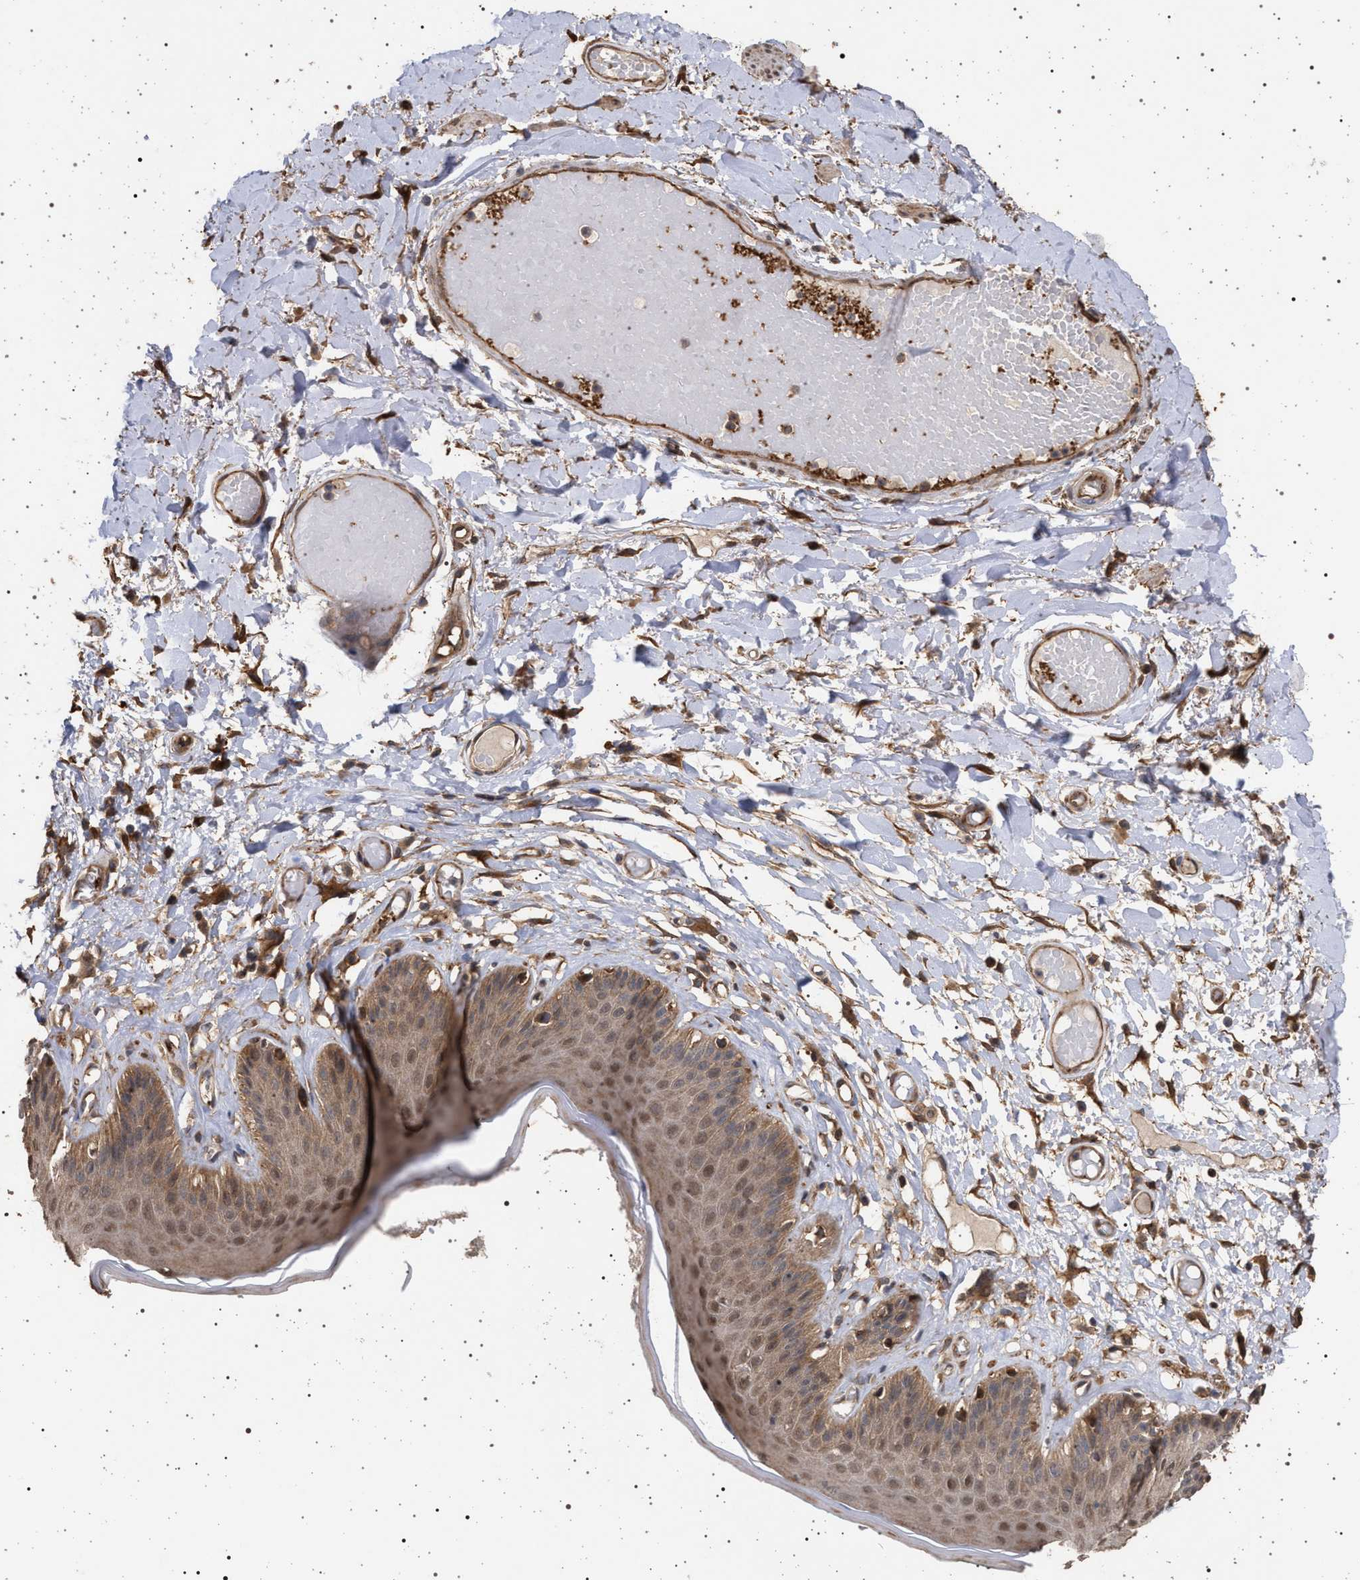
{"staining": {"intensity": "moderate", "quantity": ">75%", "location": "cytoplasmic/membranous"}, "tissue": "skin", "cell_type": "Epidermal cells", "image_type": "normal", "snomed": [{"axis": "morphology", "description": "Normal tissue, NOS"}, {"axis": "topography", "description": "Vulva"}], "caption": "Immunohistochemical staining of normal skin displays moderate cytoplasmic/membranous protein positivity in about >75% of epidermal cells.", "gene": "IFT20", "patient": {"sex": "female", "age": 73}}